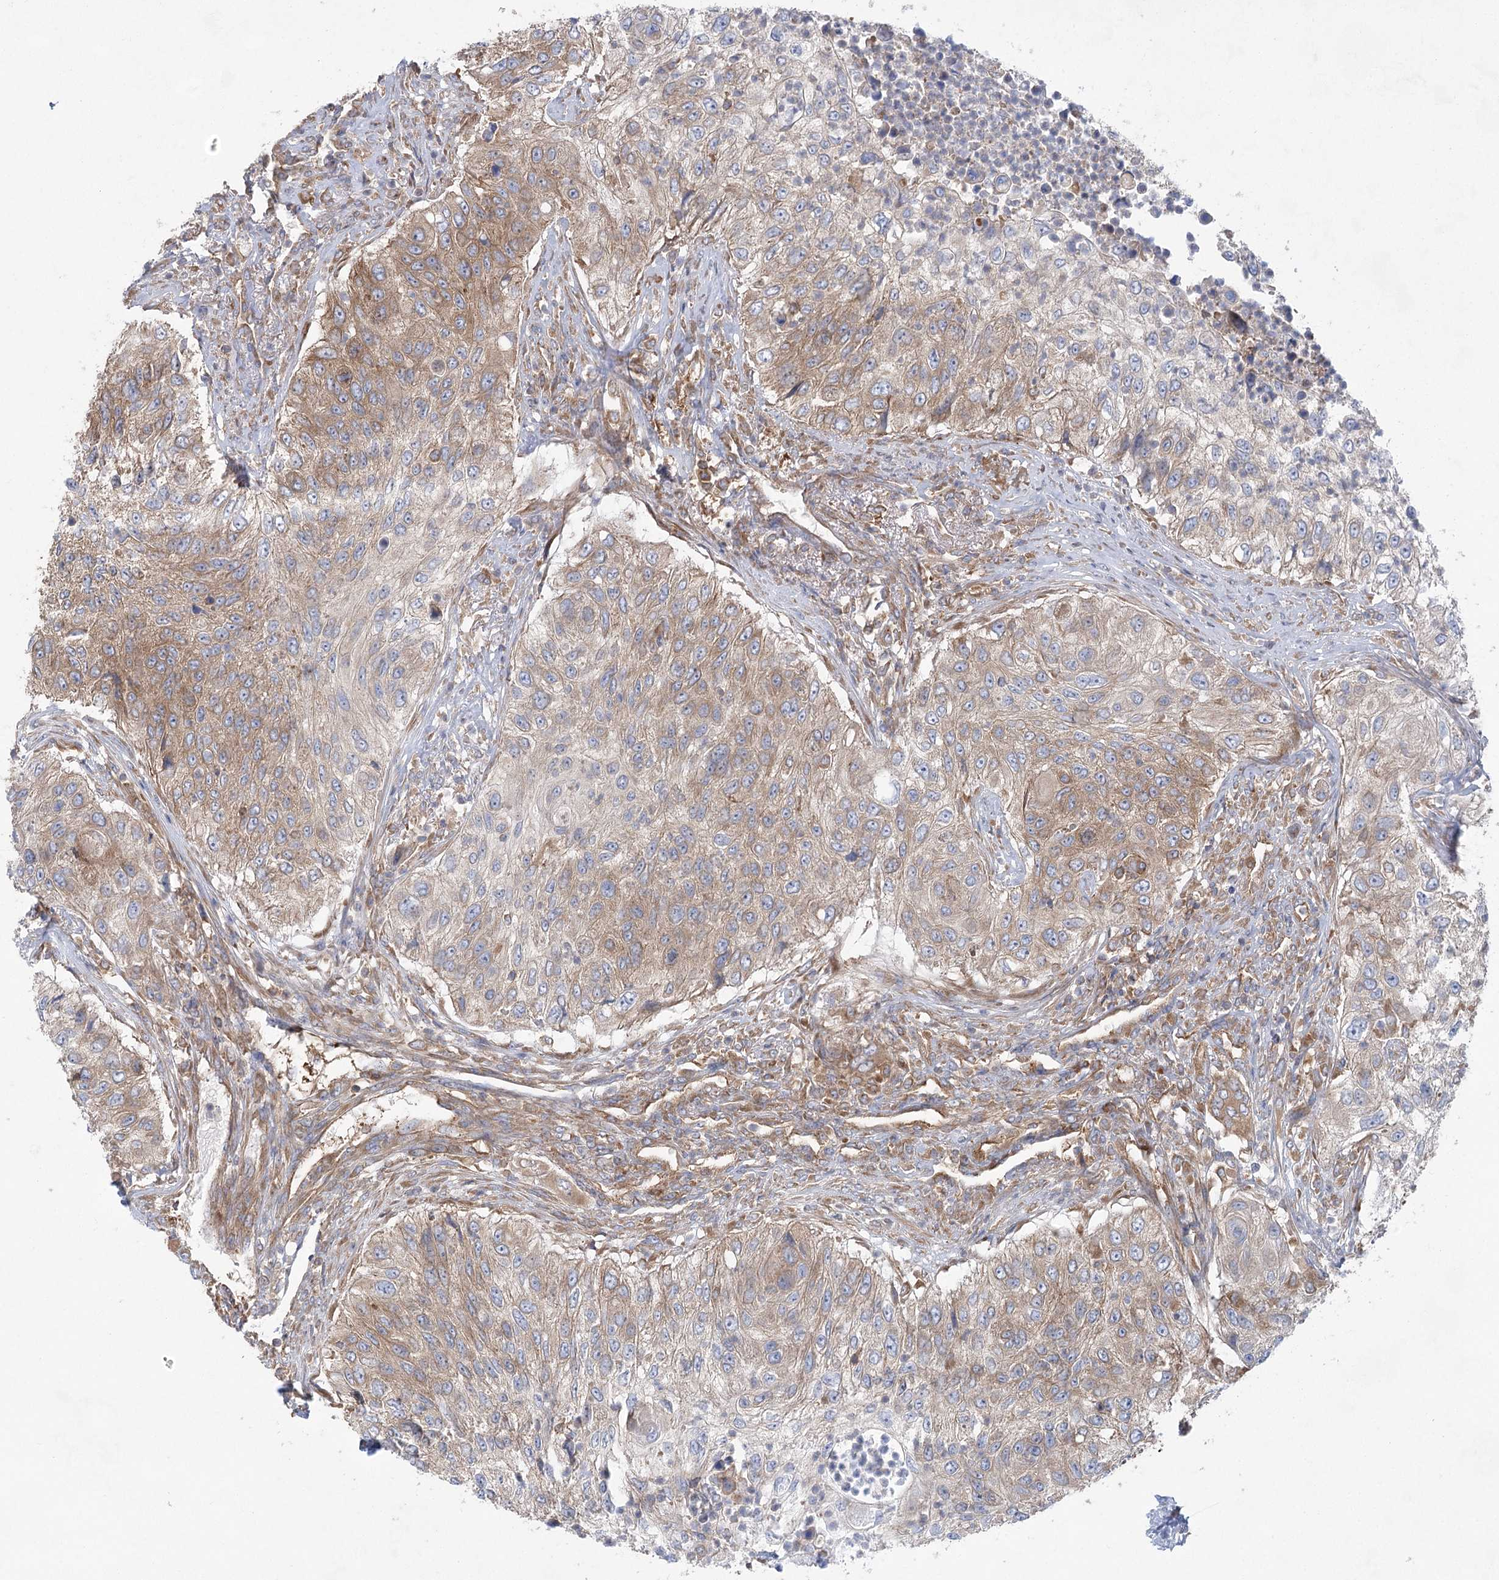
{"staining": {"intensity": "moderate", "quantity": "25%-75%", "location": "cytoplasmic/membranous"}, "tissue": "urothelial cancer", "cell_type": "Tumor cells", "image_type": "cancer", "snomed": [{"axis": "morphology", "description": "Urothelial carcinoma, High grade"}, {"axis": "topography", "description": "Urinary bladder"}], "caption": "Protein staining of urothelial cancer tissue reveals moderate cytoplasmic/membranous positivity in approximately 25%-75% of tumor cells.", "gene": "EIF3A", "patient": {"sex": "female", "age": 60}}